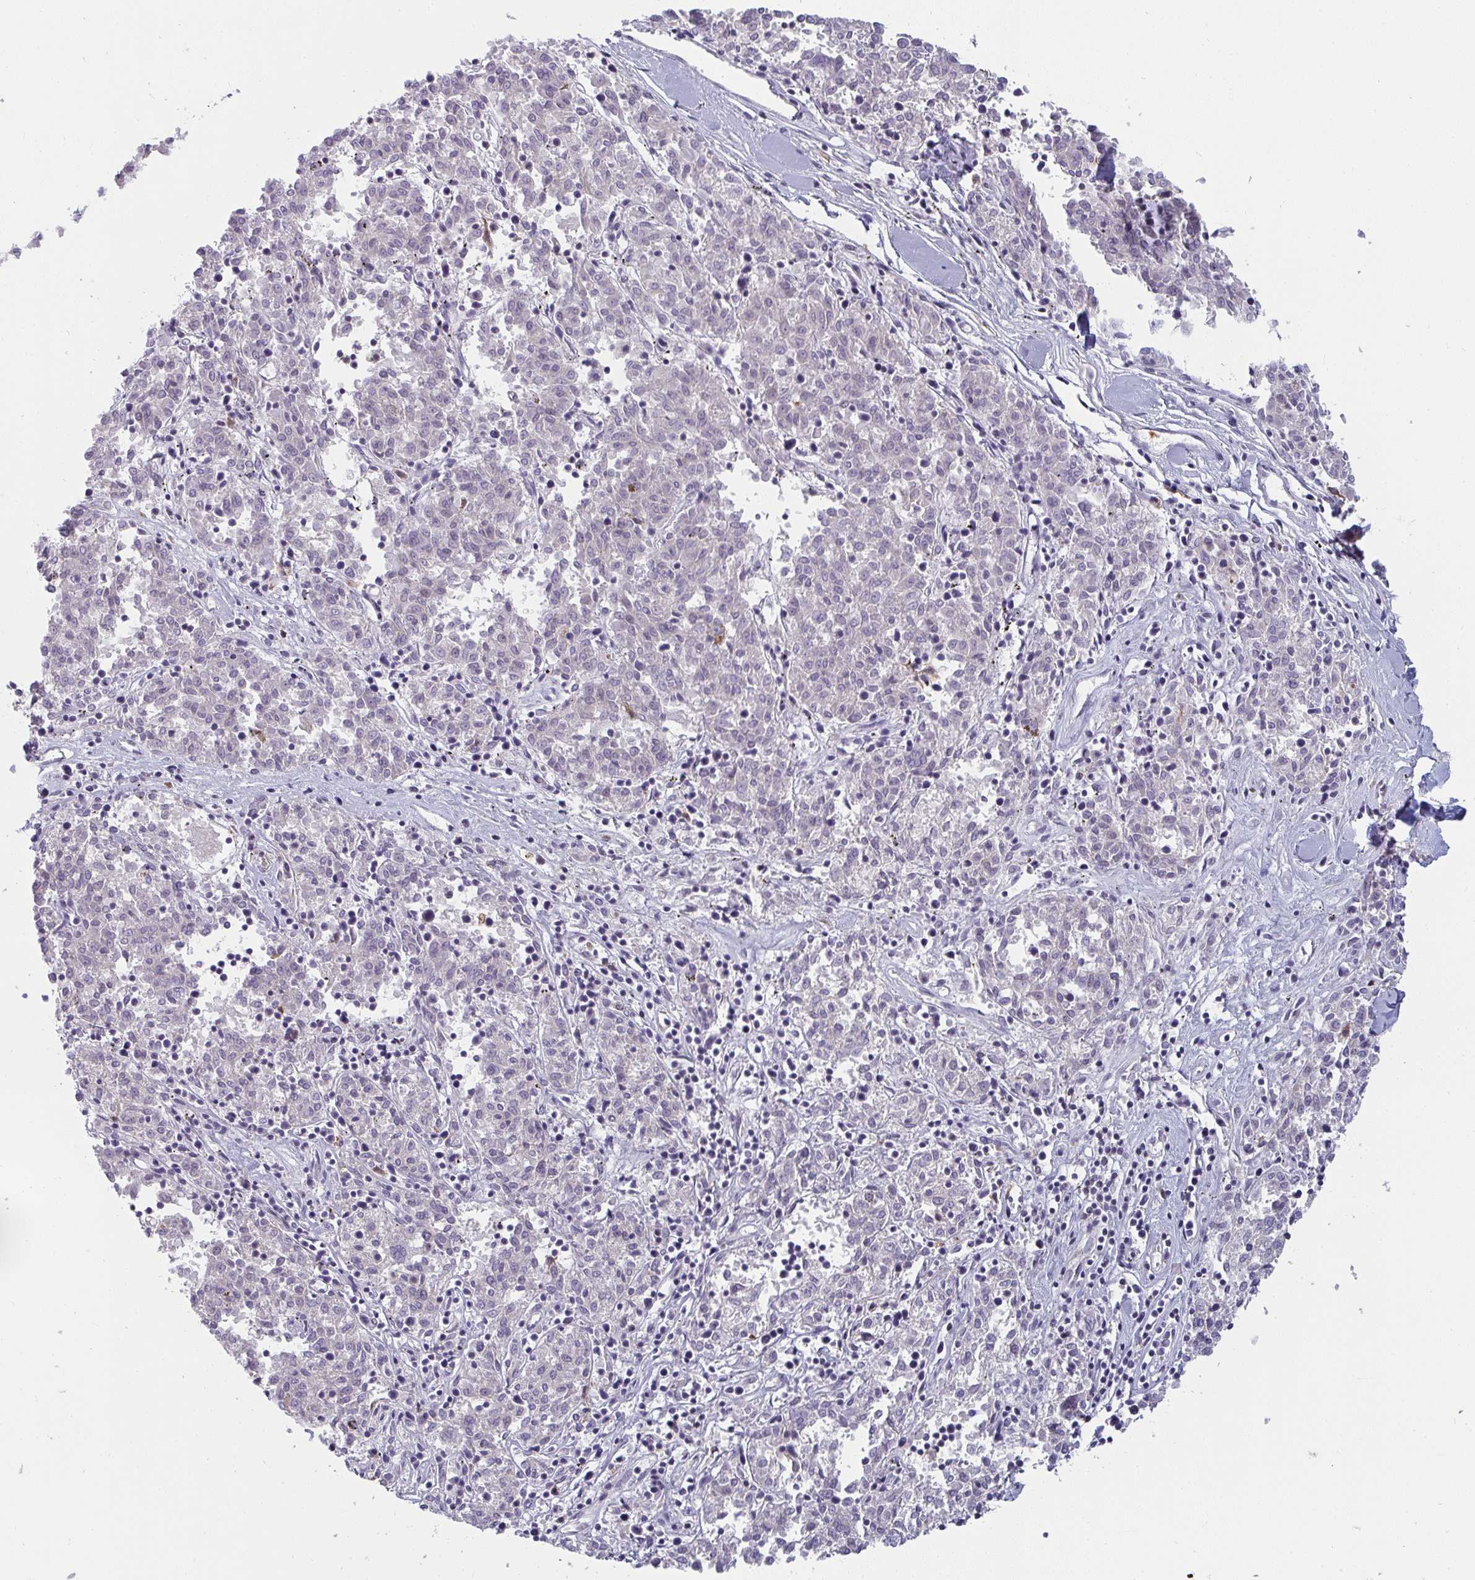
{"staining": {"intensity": "negative", "quantity": "none", "location": "none"}, "tissue": "melanoma", "cell_type": "Tumor cells", "image_type": "cancer", "snomed": [{"axis": "morphology", "description": "Malignant melanoma, NOS"}, {"axis": "topography", "description": "Skin"}], "caption": "Immunohistochemical staining of malignant melanoma reveals no significant expression in tumor cells.", "gene": "CSF3R", "patient": {"sex": "female", "age": 72}}